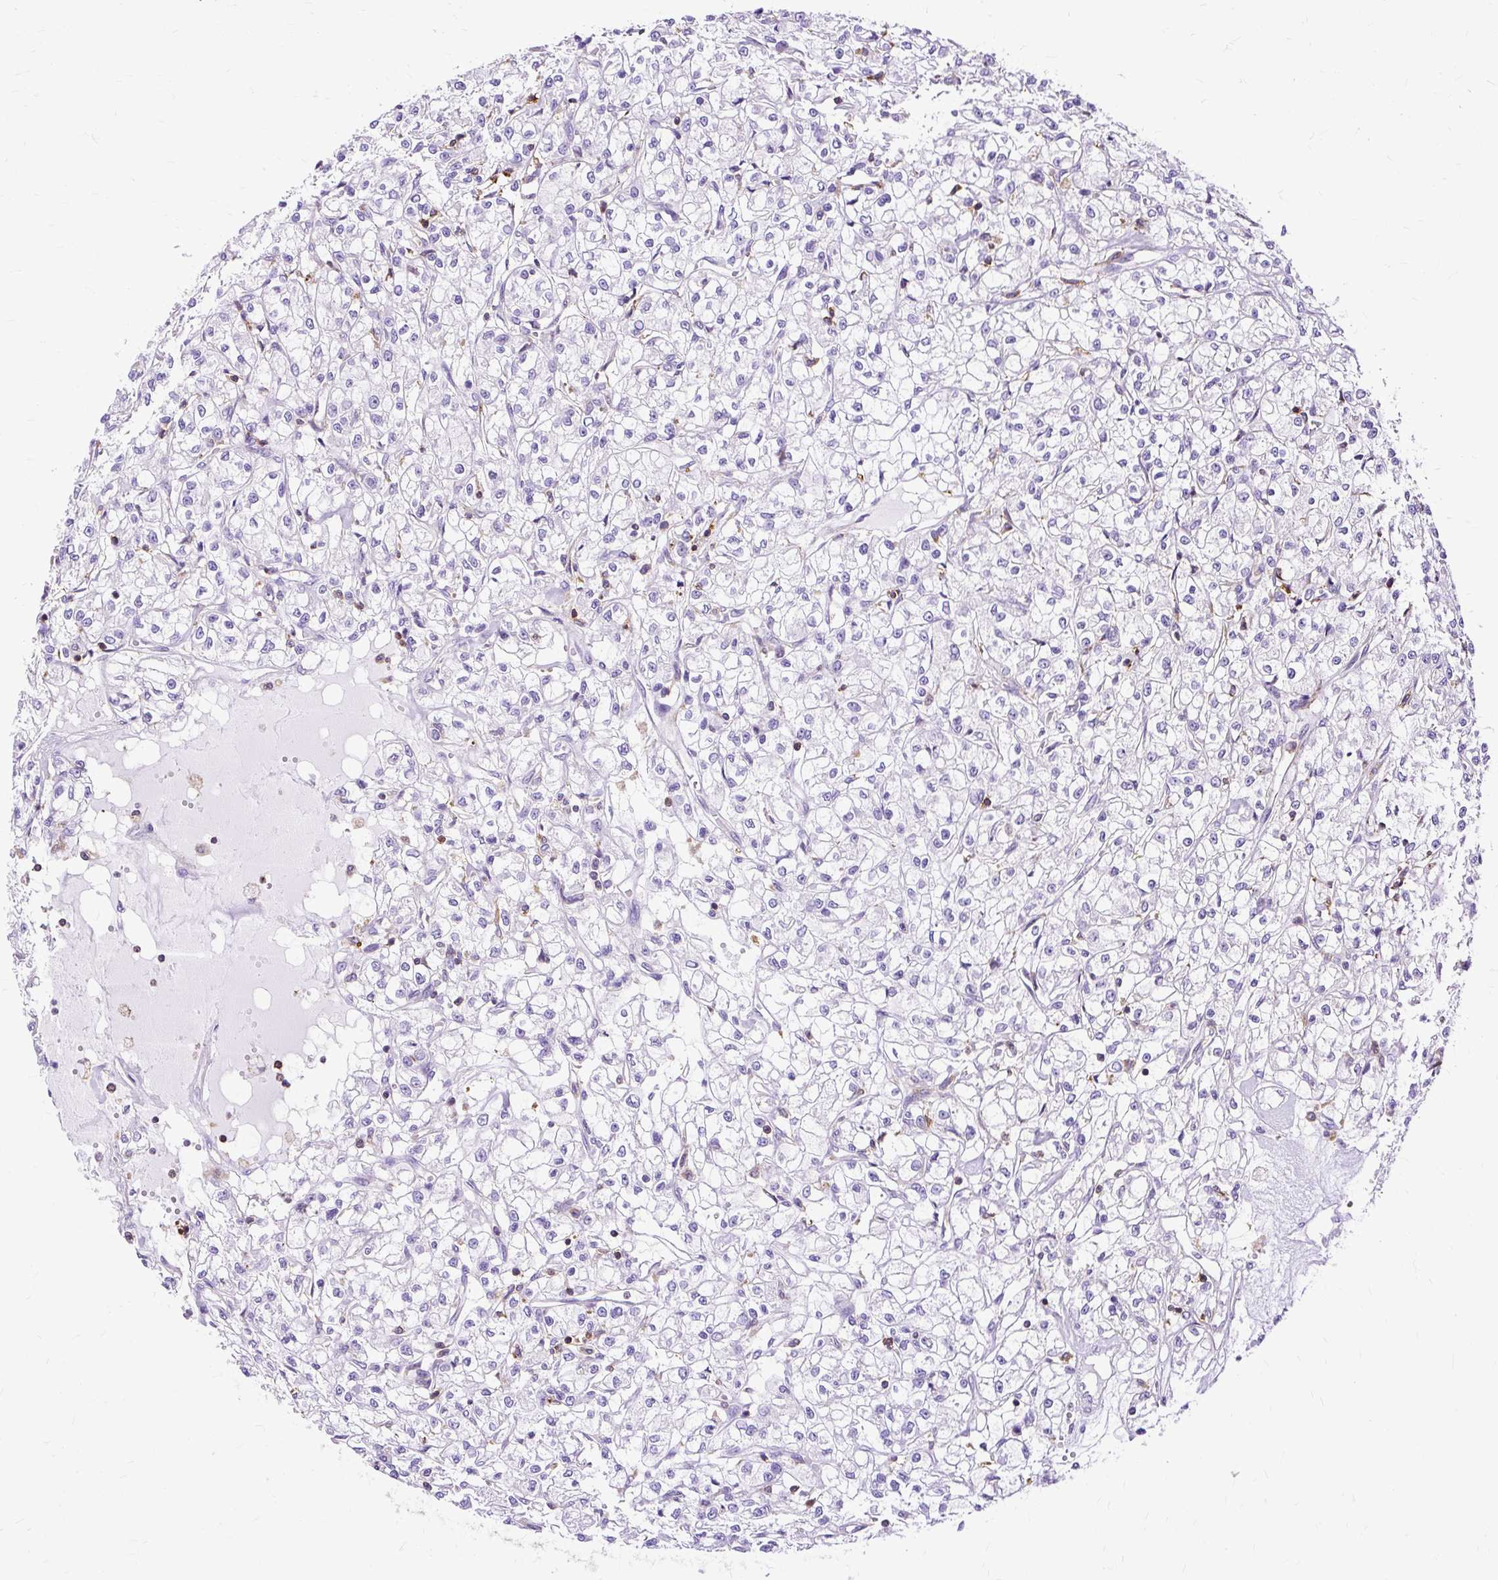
{"staining": {"intensity": "negative", "quantity": "none", "location": "none"}, "tissue": "renal cancer", "cell_type": "Tumor cells", "image_type": "cancer", "snomed": [{"axis": "morphology", "description": "Adenocarcinoma, NOS"}, {"axis": "topography", "description": "Kidney"}], "caption": "A histopathology image of human adenocarcinoma (renal) is negative for staining in tumor cells.", "gene": "TWF2", "patient": {"sex": "female", "age": 59}}